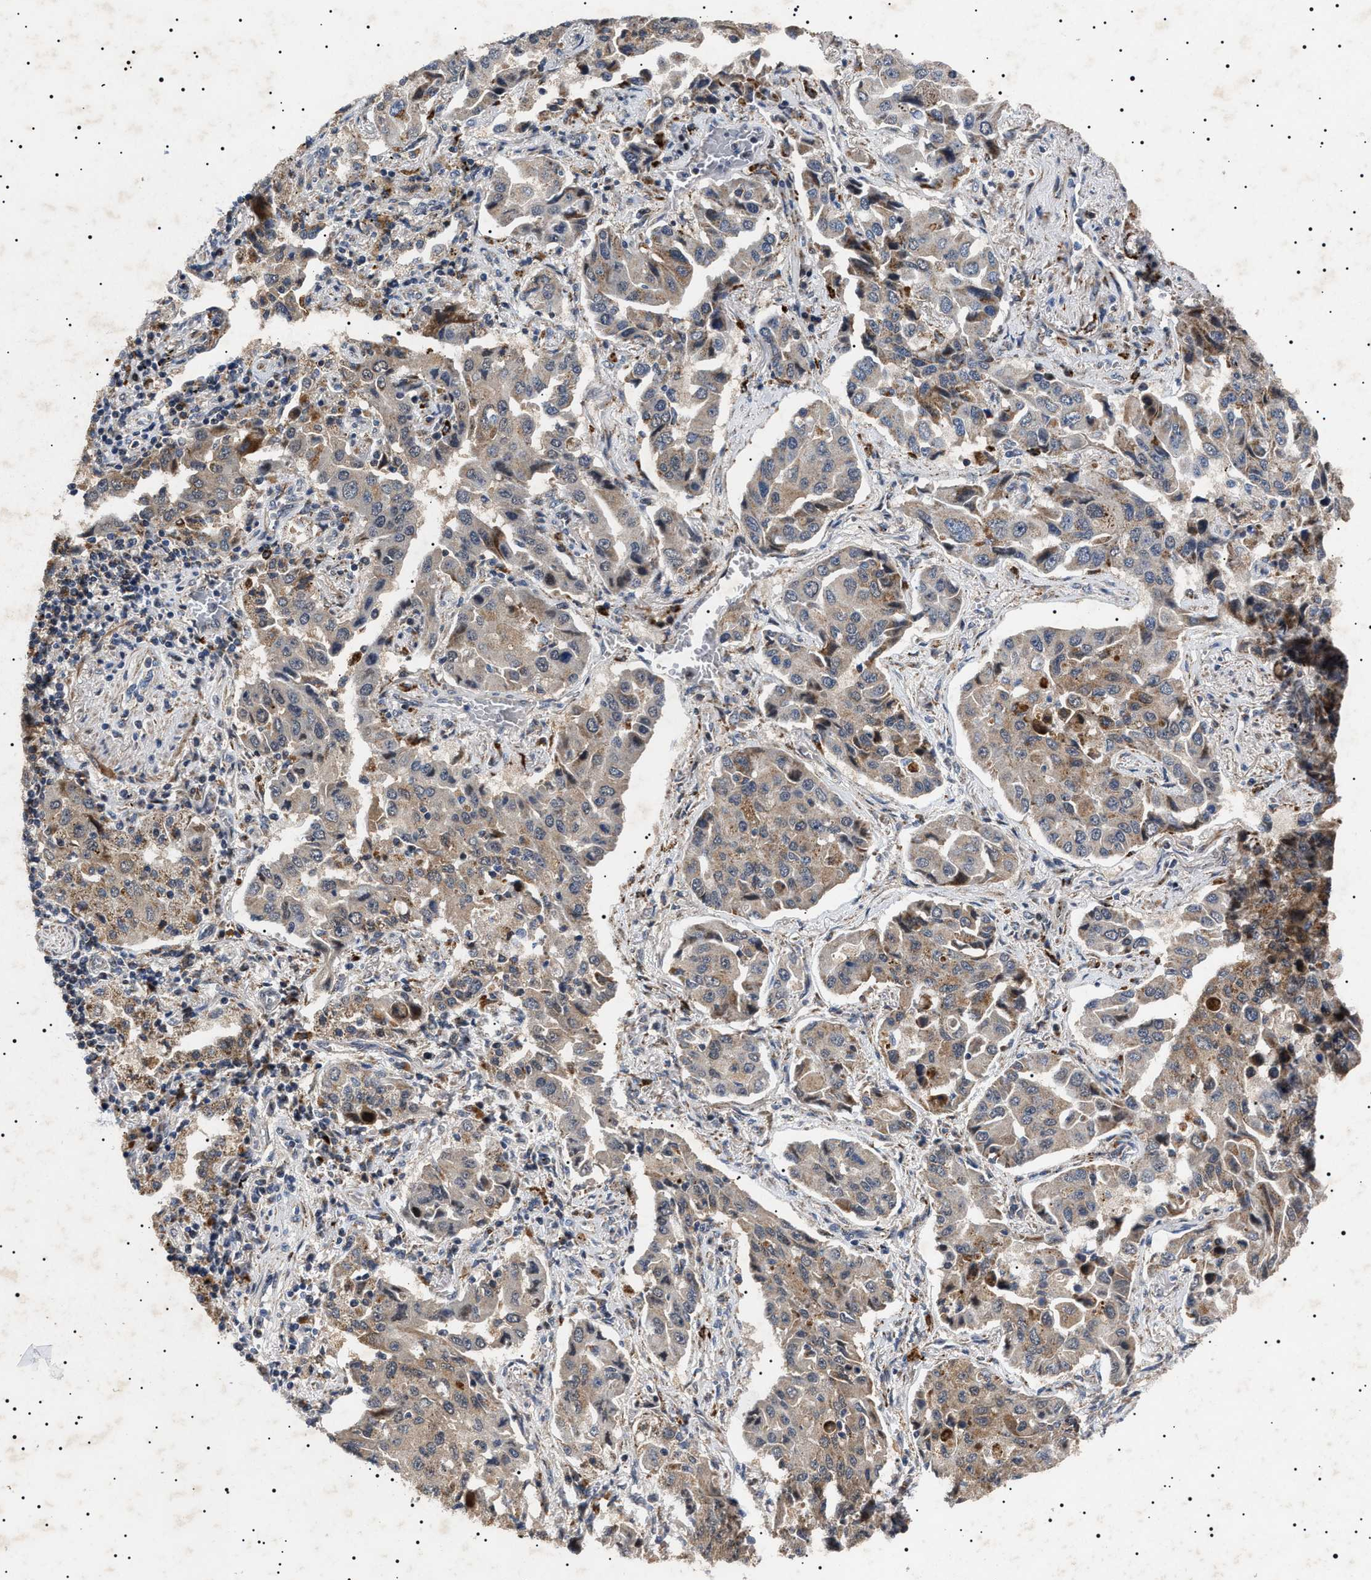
{"staining": {"intensity": "weak", "quantity": "<25%", "location": "cytoplasmic/membranous"}, "tissue": "lung cancer", "cell_type": "Tumor cells", "image_type": "cancer", "snomed": [{"axis": "morphology", "description": "Adenocarcinoma, NOS"}, {"axis": "topography", "description": "Lung"}], "caption": "IHC of human lung adenocarcinoma displays no positivity in tumor cells.", "gene": "RAB34", "patient": {"sex": "female", "age": 65}}